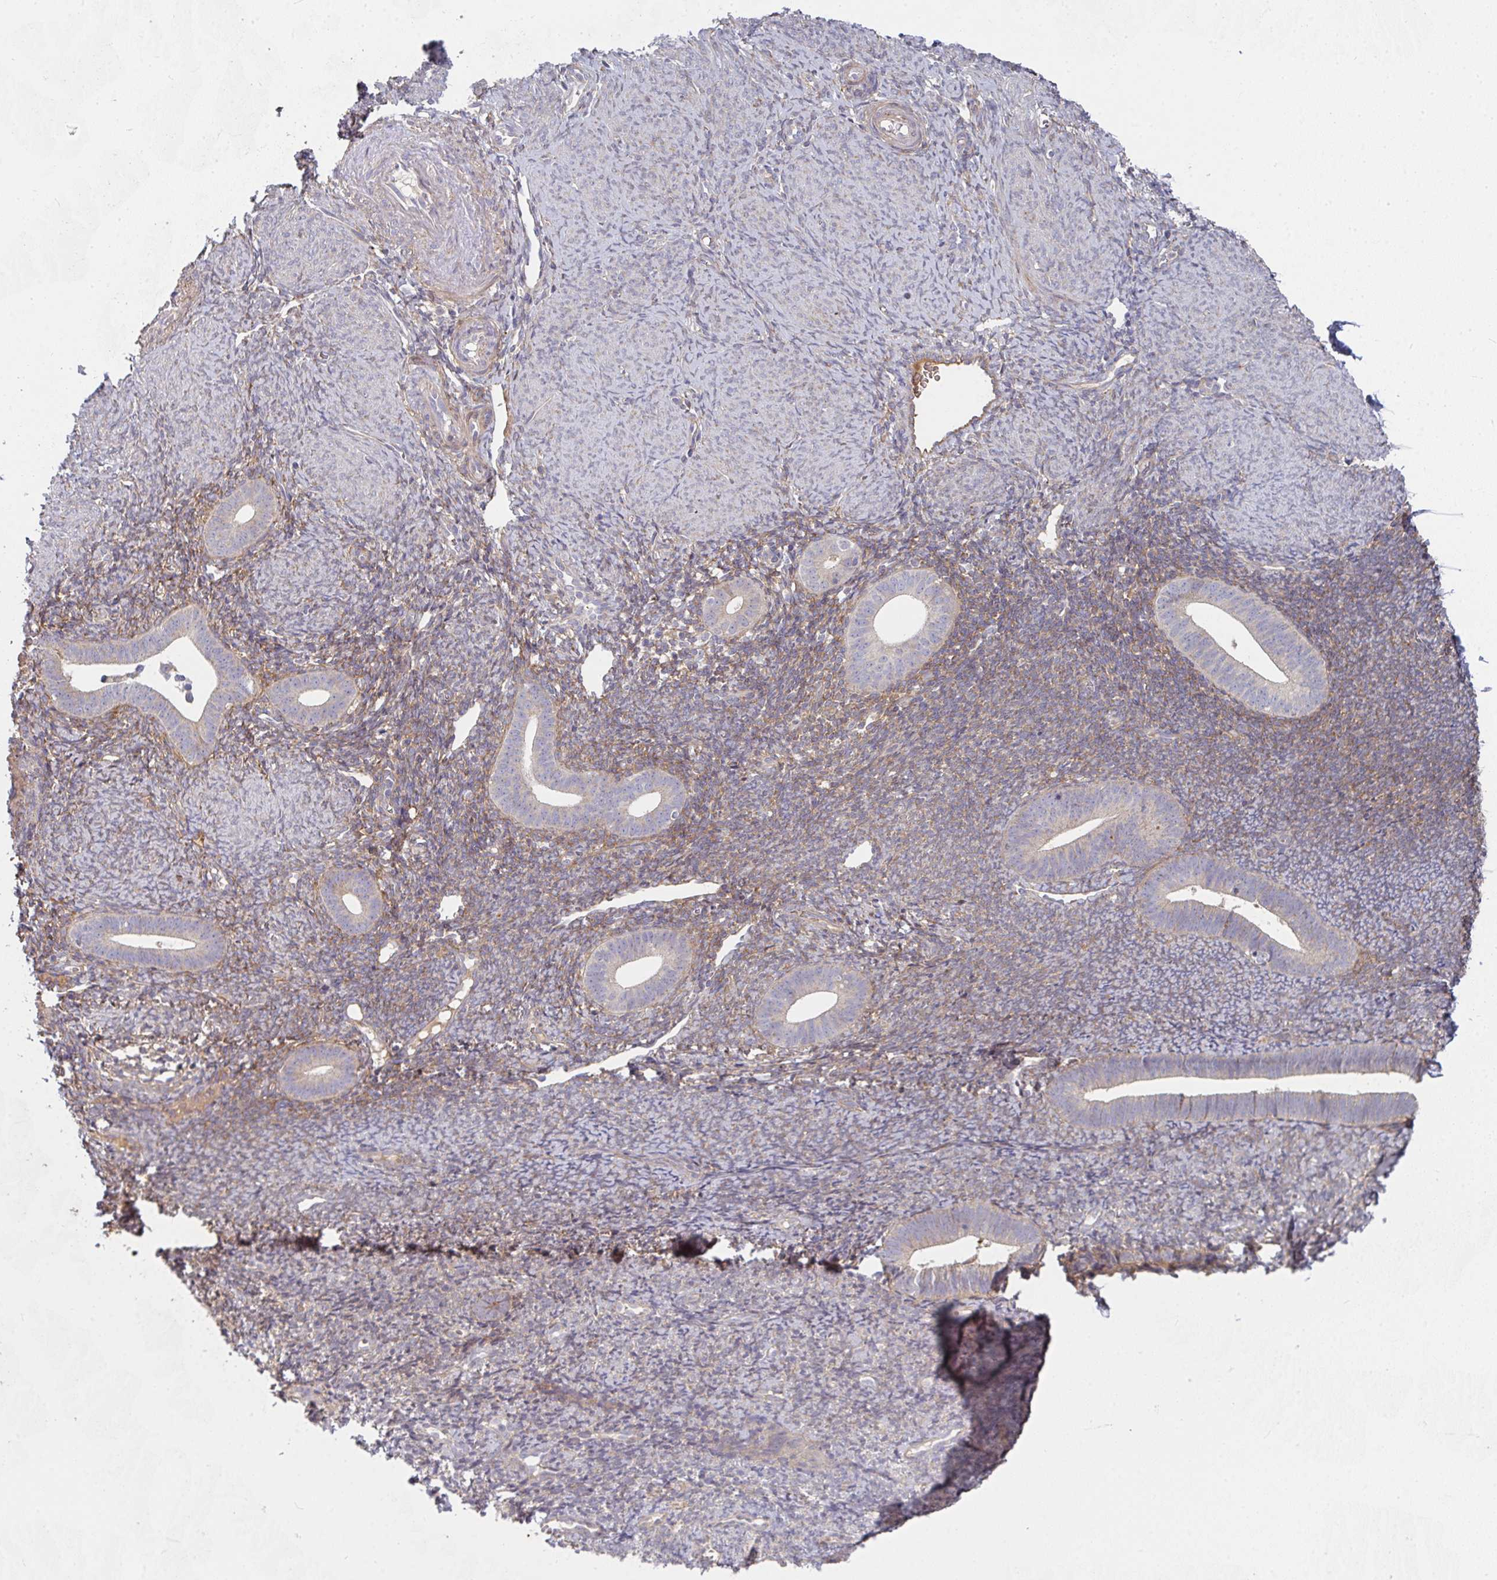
{"staining": {"intensity": "moderate", "quantity": ">75%", "location": "cytoplasmic/membranous"}, "tissue": "endometrium", "cell_type": "Cells in endometrial stroma", "image_type": "normal", "snomed": [{"axis": "morphology", "description": "Normal tissue, NOS"}, {"axis": "topography", "description": "Endometrium"}], "caption": "Moderate cytoplasmic/membranous positivity is identified in about >75% of cells in endometrial stroma in normal endometrium. (IHC, brightfield microscopy, high magnification).", "gene": "RHEBL1", "patient": {"sex": "female", "age": 39}}